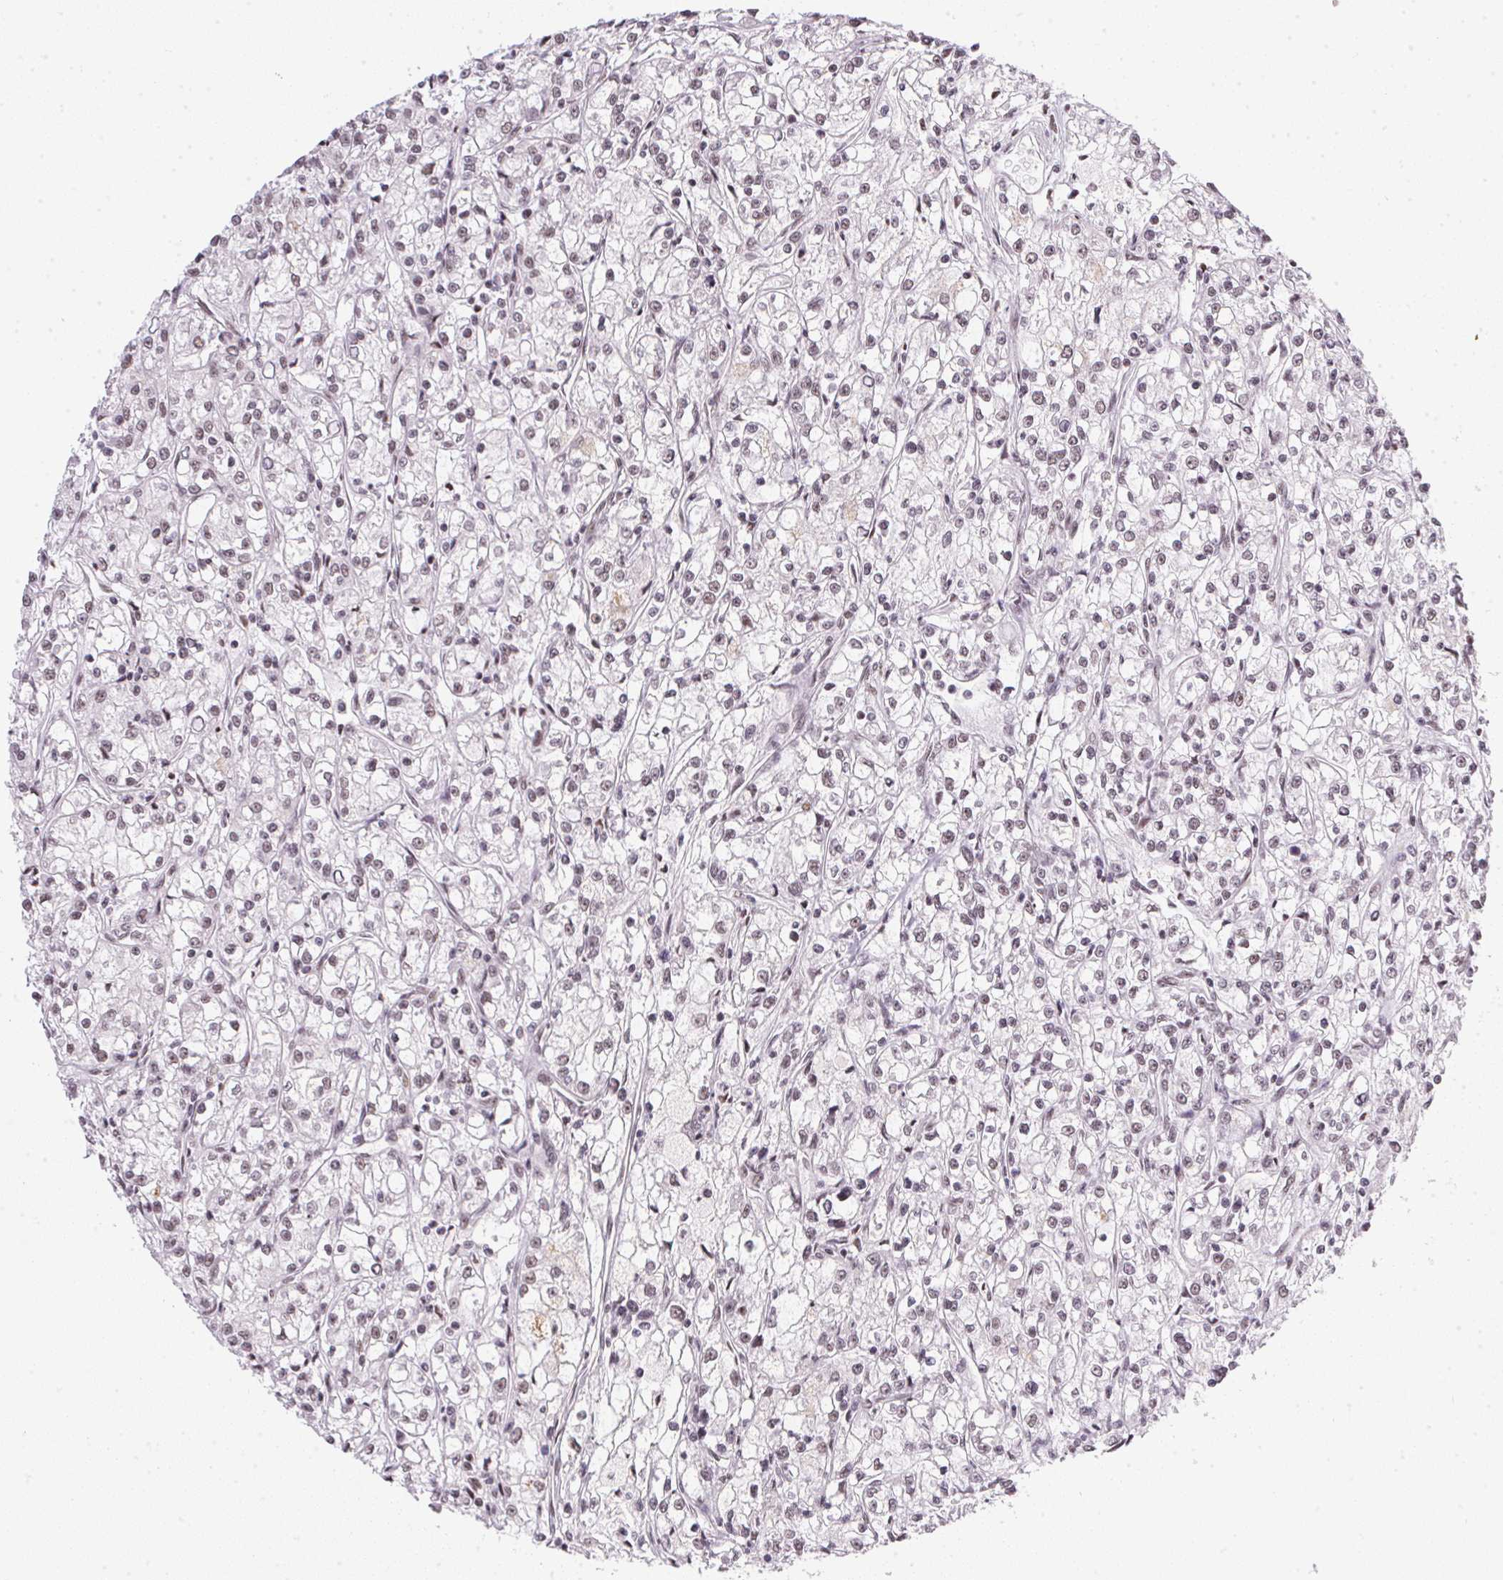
{"staining": {"intensity": "weak", "quantity": "<25%", "location": "nuclear"}, "tissue": "renal cancer", "cell_type": "Tumor cells", "image_type": "cancer", "snomed": [{"axis": "morphology", "description": "Adenocarcinoma, NOS"}, {"axis": "topography", "description": "Kidney"}], "caption": "Immunohistochemistry (IHC) micrograph of neoplastic tissue: renal cancer stained with DAB (3,3'-diaminobenzidine) demonstrates no significant protein positivity in tumor cells.", "gene": "SRSF7", "patient": {"sex": "female", "age": 59}}